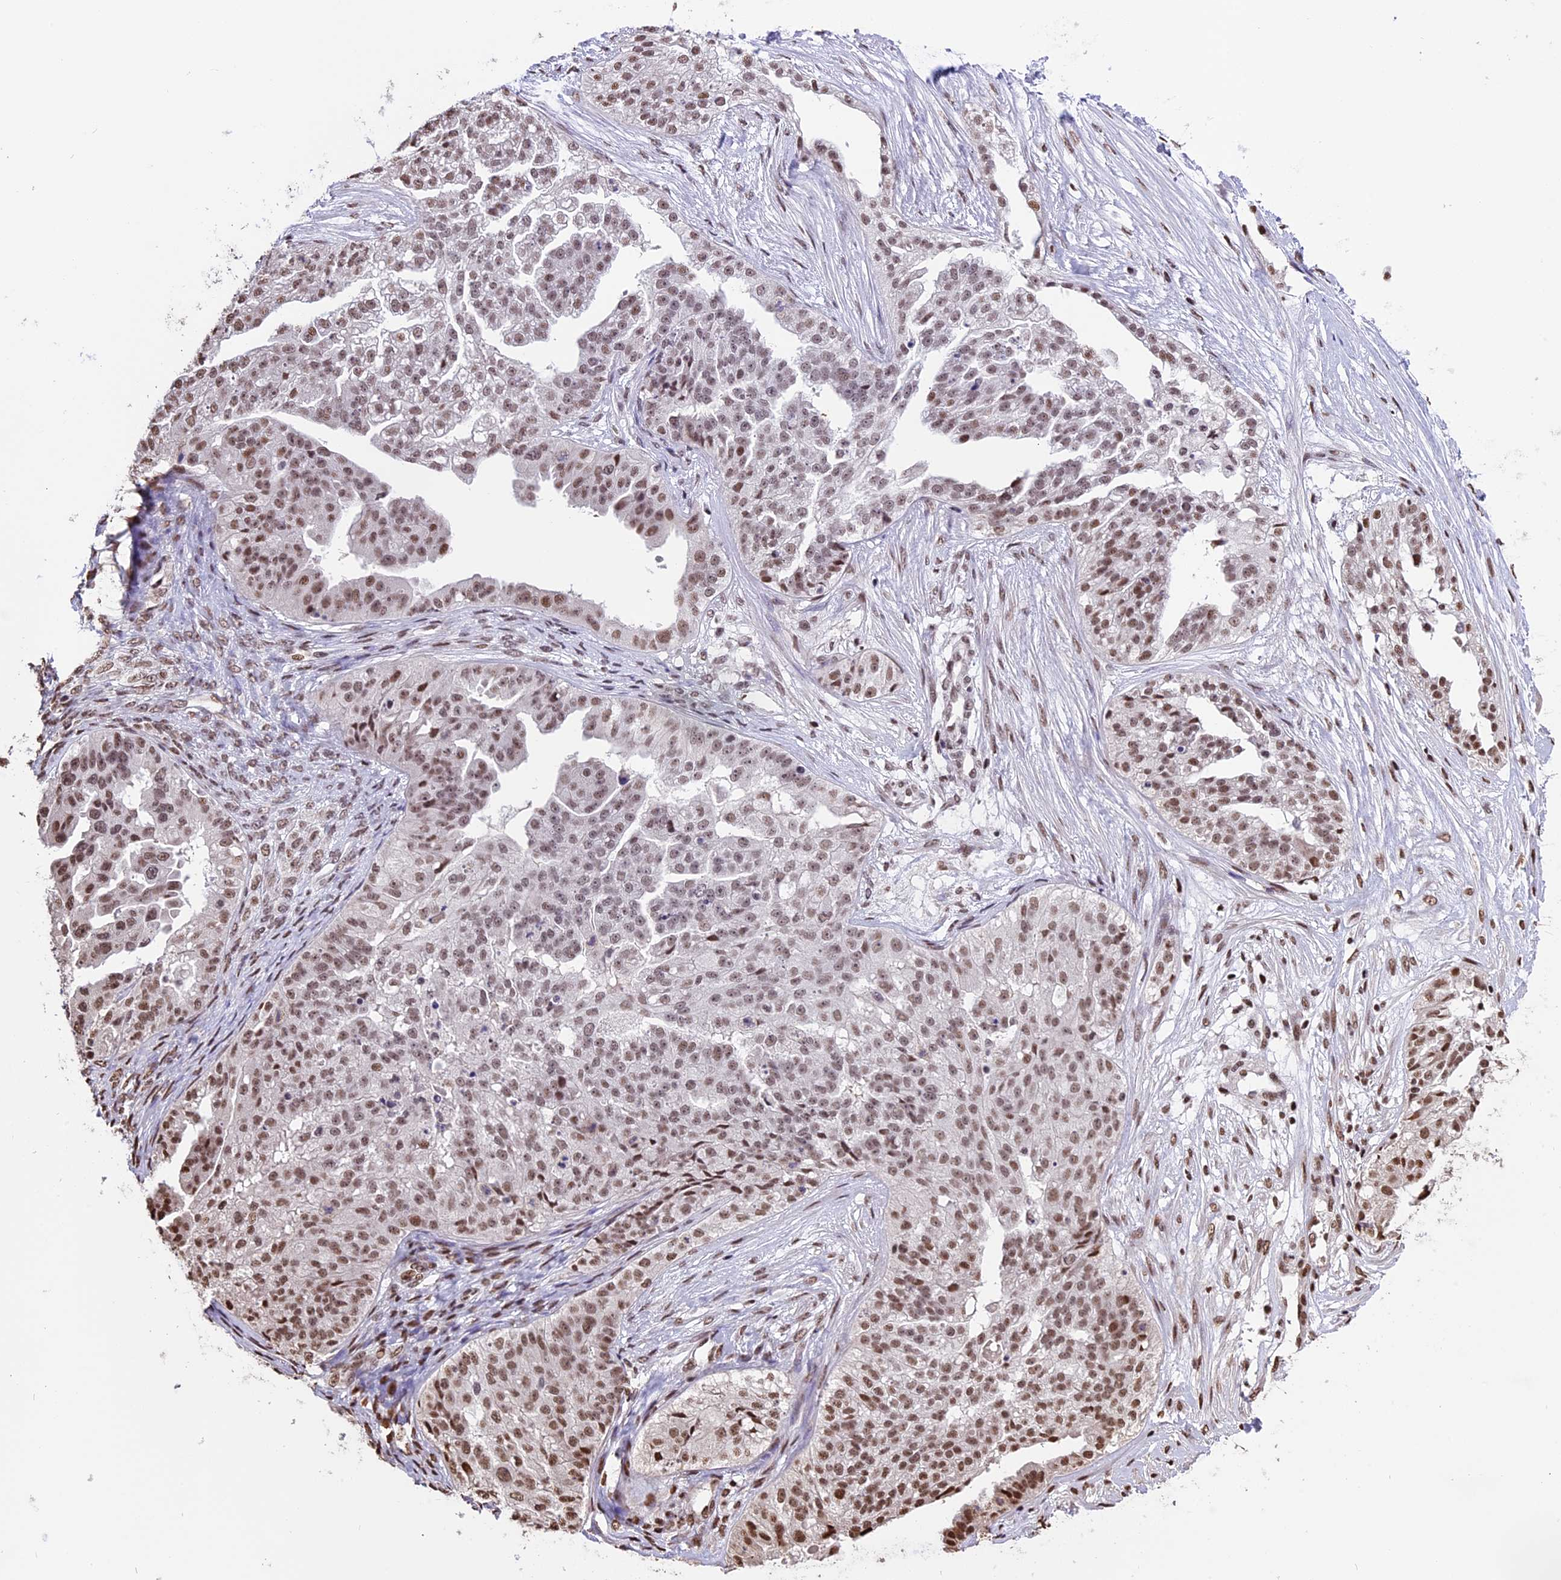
{"staining": {"intensity": "moderate", "quantity": ">75%", "location": "nuclear"}, "tissue": "ovarian cancer", "cell_type": "Tumor cells", "image_type": "cancer", "snomed": [{"axis": "morphology", "description": "Cystadenocarcinoma, serous, NOS"}, {"axis": "topography", "description": "Ovary"}], "caption": "Human ovarian serous cystadenocarcinoma stained with a brown dye displays moderate nuclear positive staining in about >75% of tumor cells.", "gene": "POLR3E", "patient": {"sex": "female", "age": 58}}